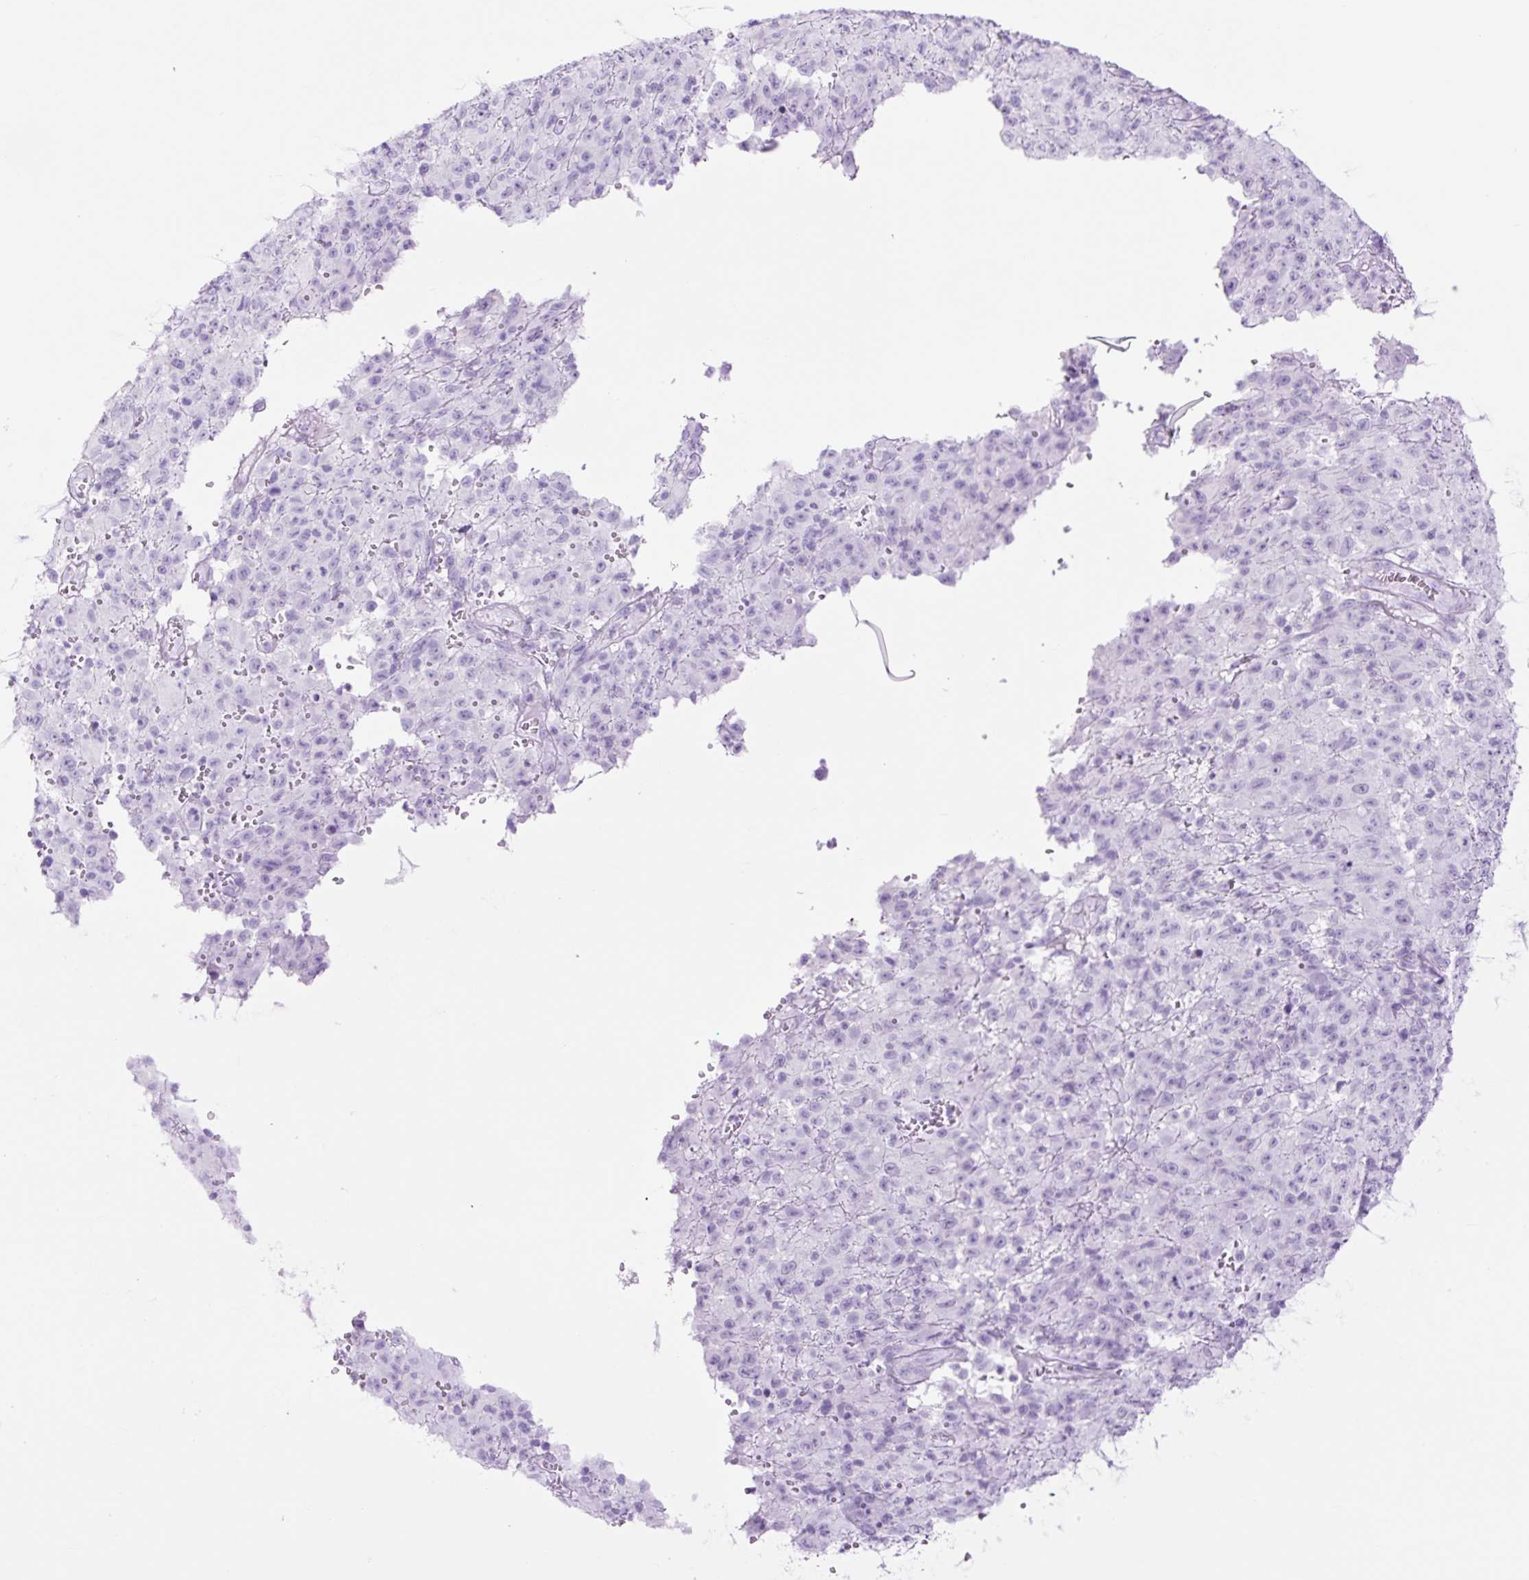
{"staining": {"intensity": "negative", "quantity": "none", "location": "none"}, "tissue": "melanoma", "cell_type": "Tumor cells", "image_type": "cancer", "snomed": [{"axis": "morphology", "description": "Malignant melanoma, NOS"}, {"axis": "topography", "description": "Skin"}], "caption": "Image shows no significant protein staining in tumor cells of melanoma.", "gene": "TFF2", "patient": {"sex": "male", "age": 46}}